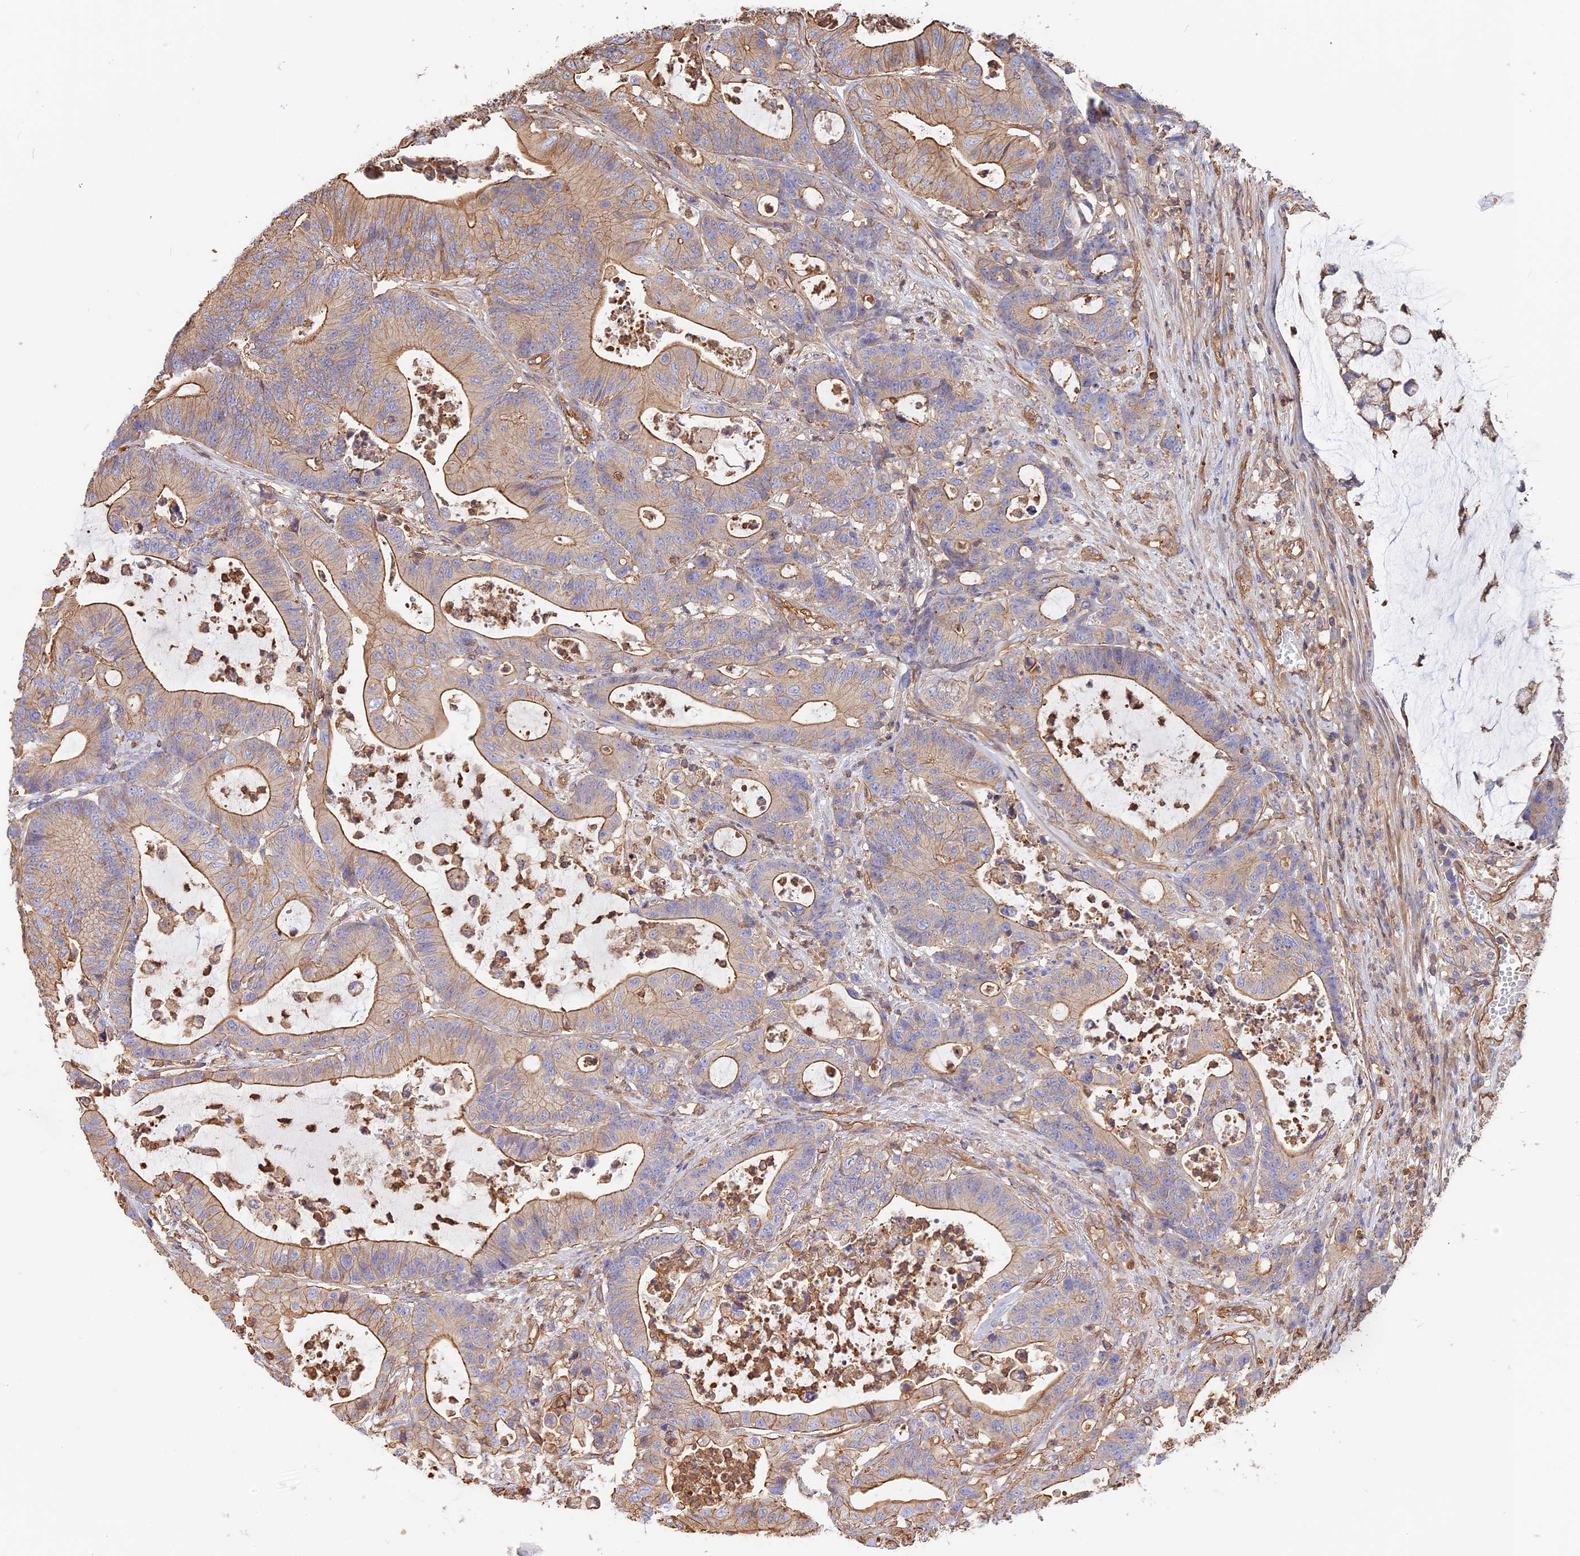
{"staining": {"intensity": "weak", "quantity": ">75%", "location": "cytoplasmic/membranous"}, "tissue": "colorectal cancer", "cell_type": "Tumor cells", "image_type": "cancer", "snomed": [{"axis": "morphology", "description": "Adenocarcinoma, NOS"}, {"axis": "topography", "description": "Colon"}], "caption": "High-power microscopy captured an immunohistochemistry (IHC) histopathology image of colorectal cancer (adenocarcinoma), revealing weak cytoplasmic/membranous positivity in about >75% of tumor cells.", "gene": "VPS18", "patient": {"sex": "female", "age": 84}}